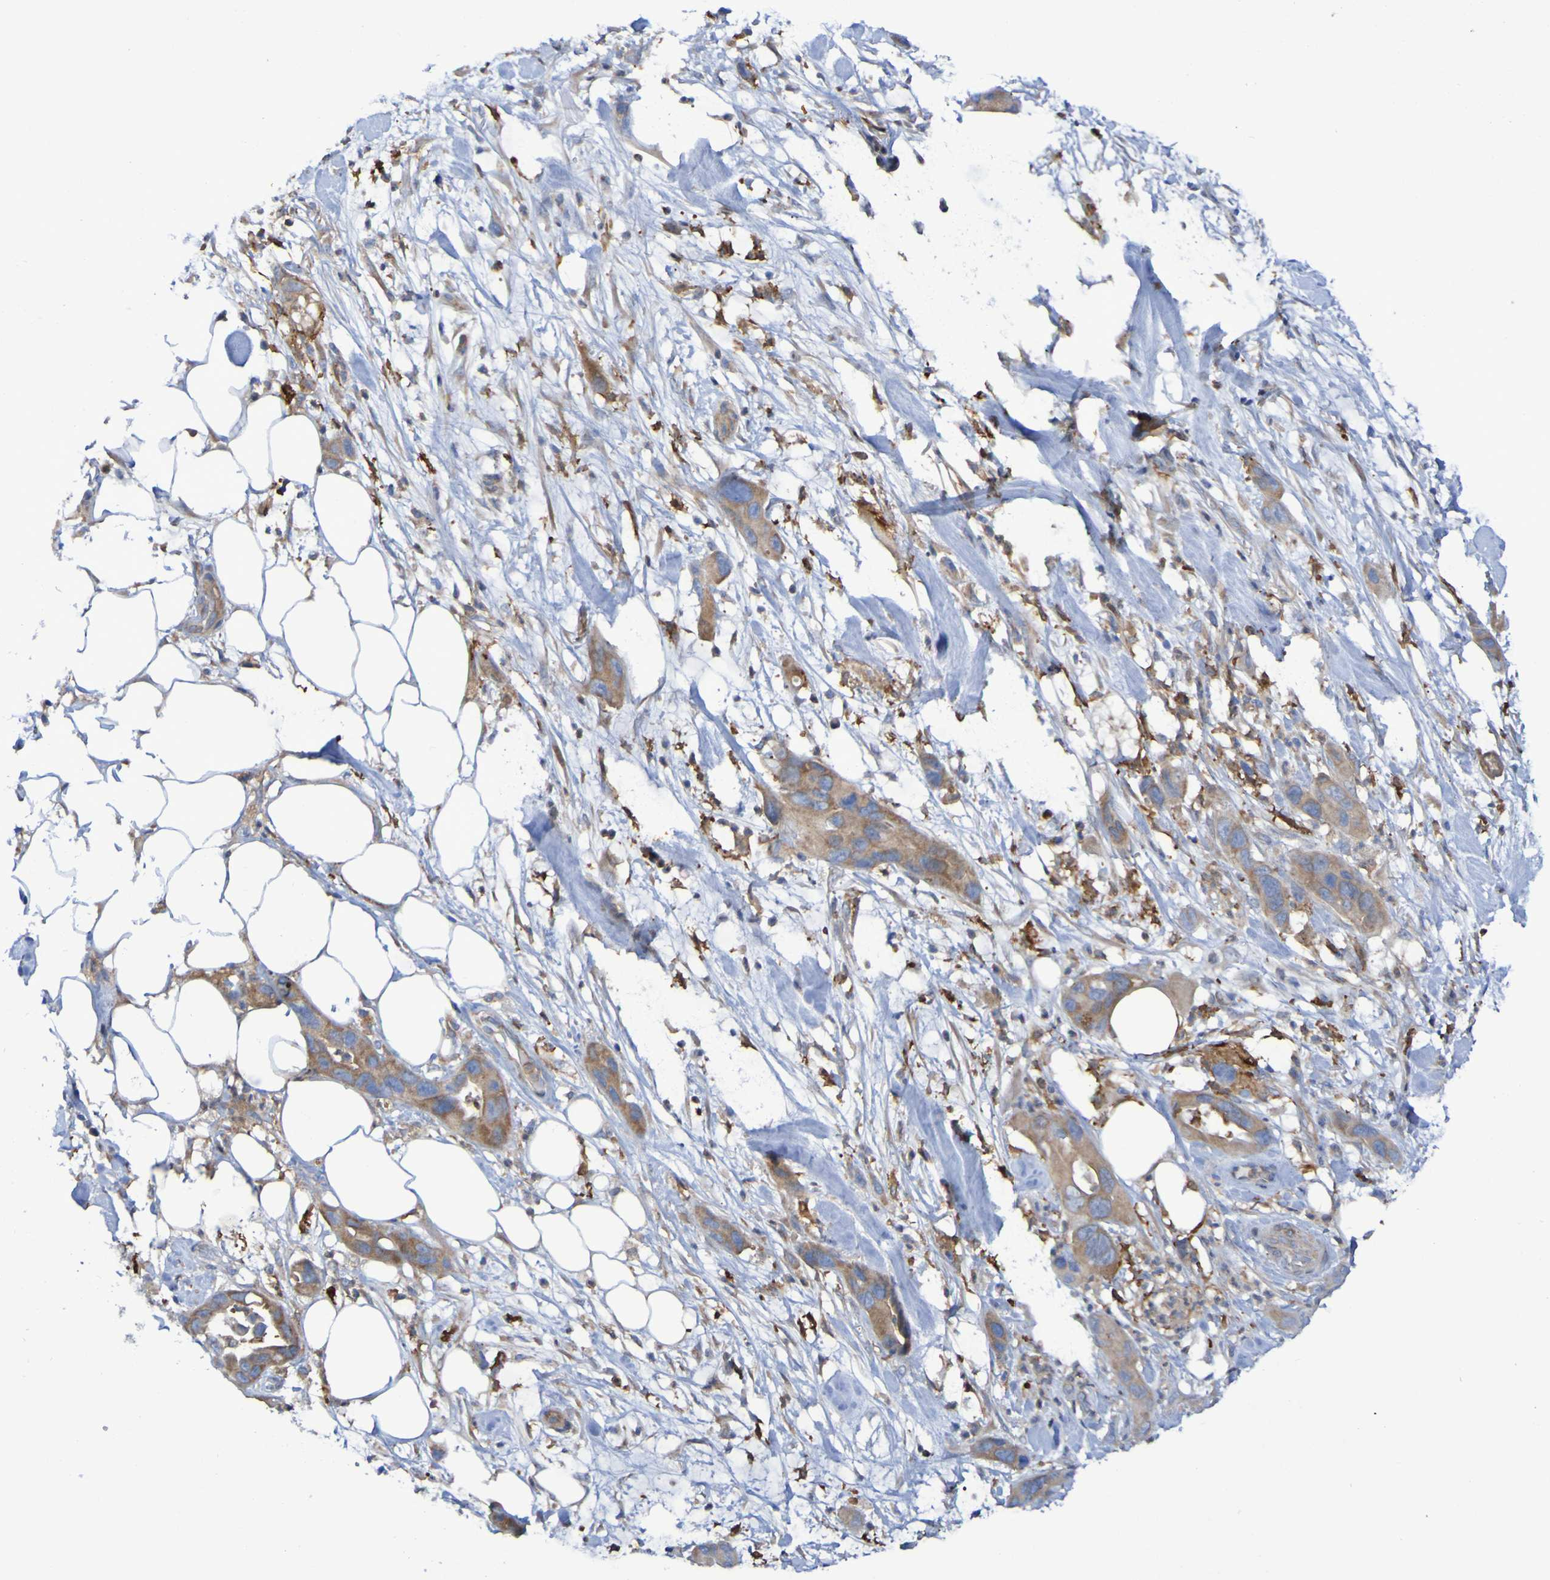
{"staining": {"intensity": "moderate", "quantity": ">75%", "location": "cytoplasmic/membranous"}, "tissue": "pancreatic cancer", "cell_type": "Tumor cells", "image_type": "cancer", "snomed": [{"axis": "morphology", "description": "Adenocarcinoma, NOS"}, {"axis": "topography", "description": "Pancreas"}], "caption": "Immunohistochemical staining of pancreatic cancer demonstrates moderate cytoplasmic/membranous protein staining in approximately >75% of tumor cells.", "gene": "SCRG1", "patient": {"sex": "female", "age": 71}}